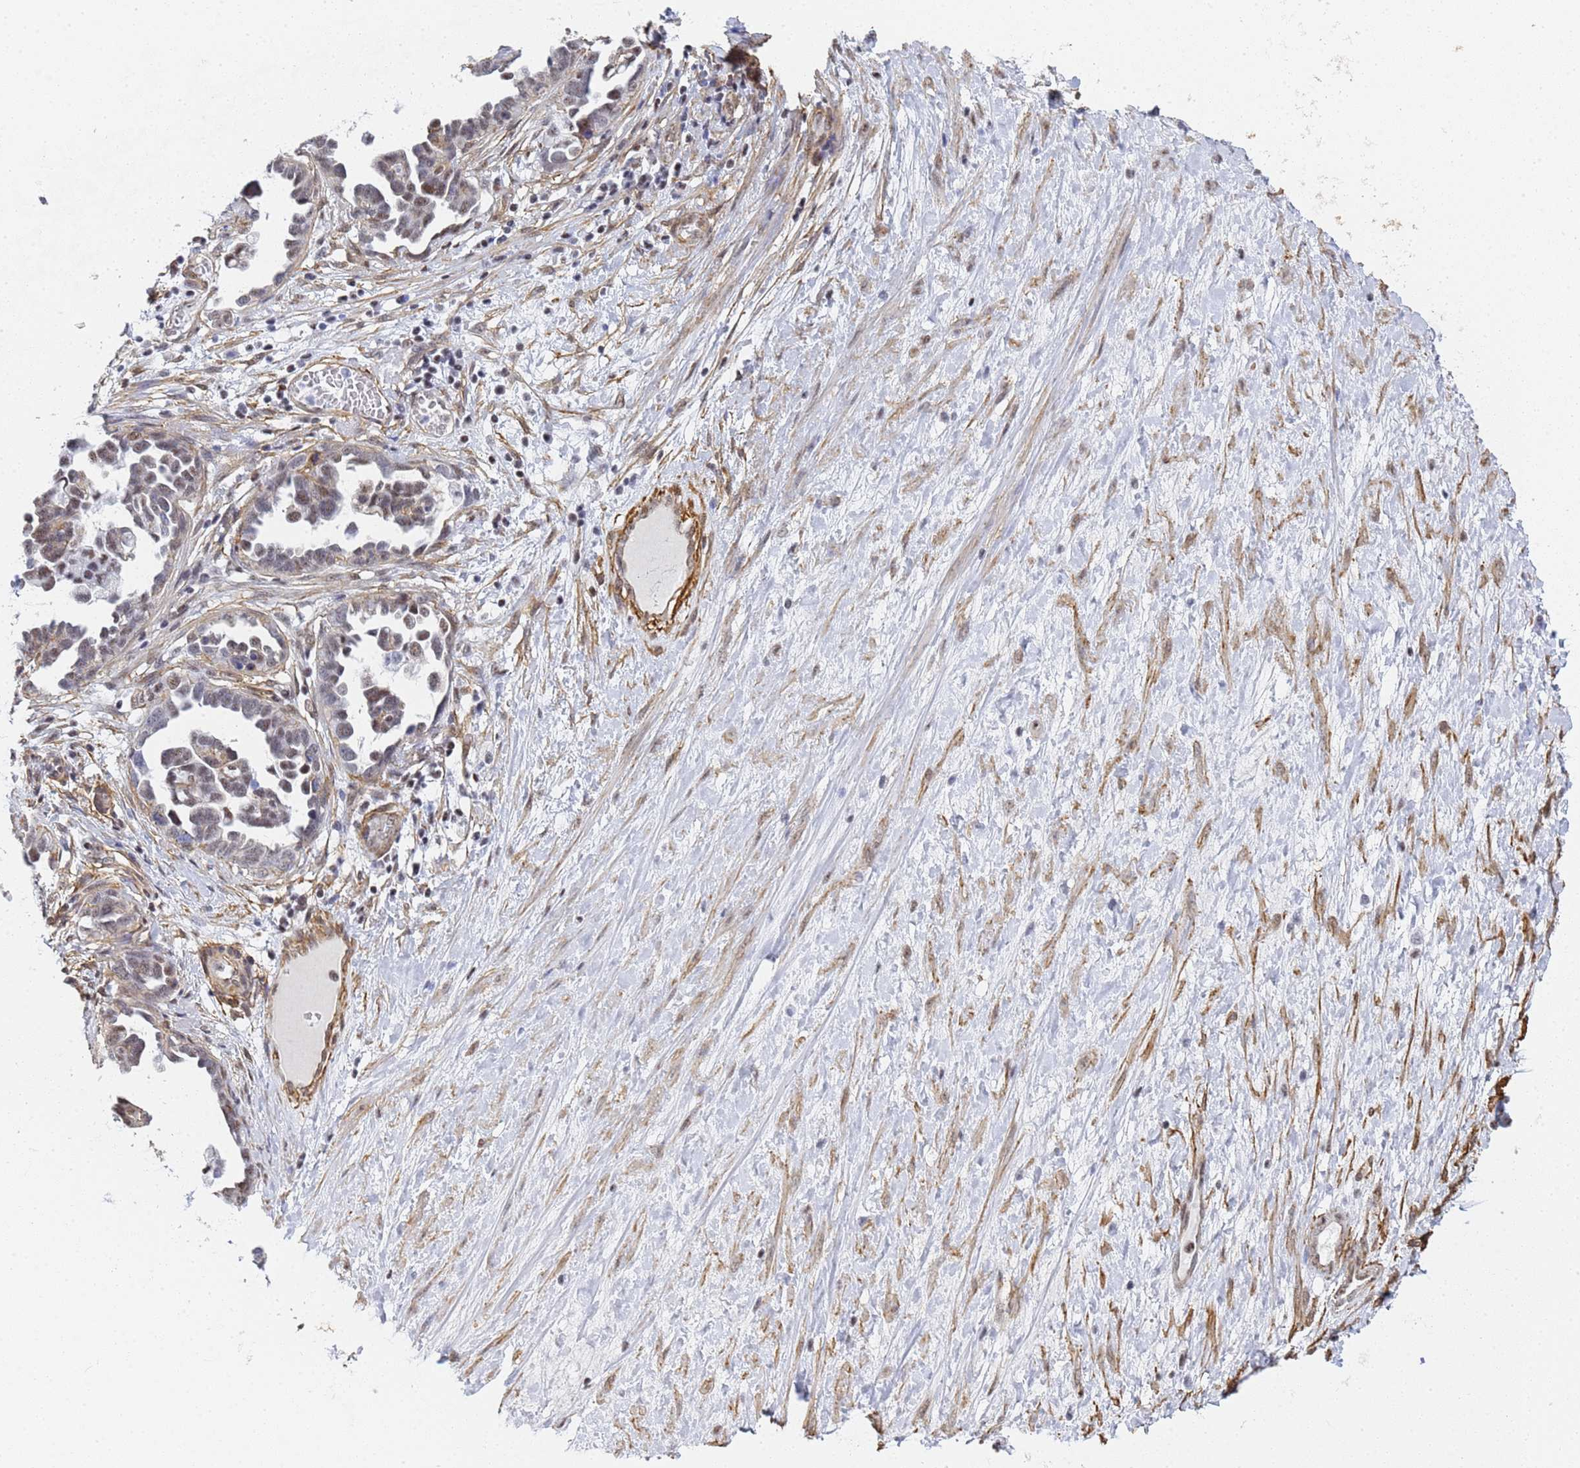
{"staining": {"intensity": "moderate", "quantity": "25%-75%", "location": "nuclear"}, "tissue": "ovarian cancer", "cell_type": "Tumor cells", "image_type": "cancer", "snomed": [{"axis": "morphology", "description": "Cystadenocarcinoma, serous, NOS"}, {"axis": "topography", "description": "Ovary"}], "caption": "Tumor cells reveal moderate nuclear positivity in about 25%-75% of cells in ovarian serous cystadenocarcinoma.", "gene": "PRRT4", "patient": {"sex": "female", "age": 54}}